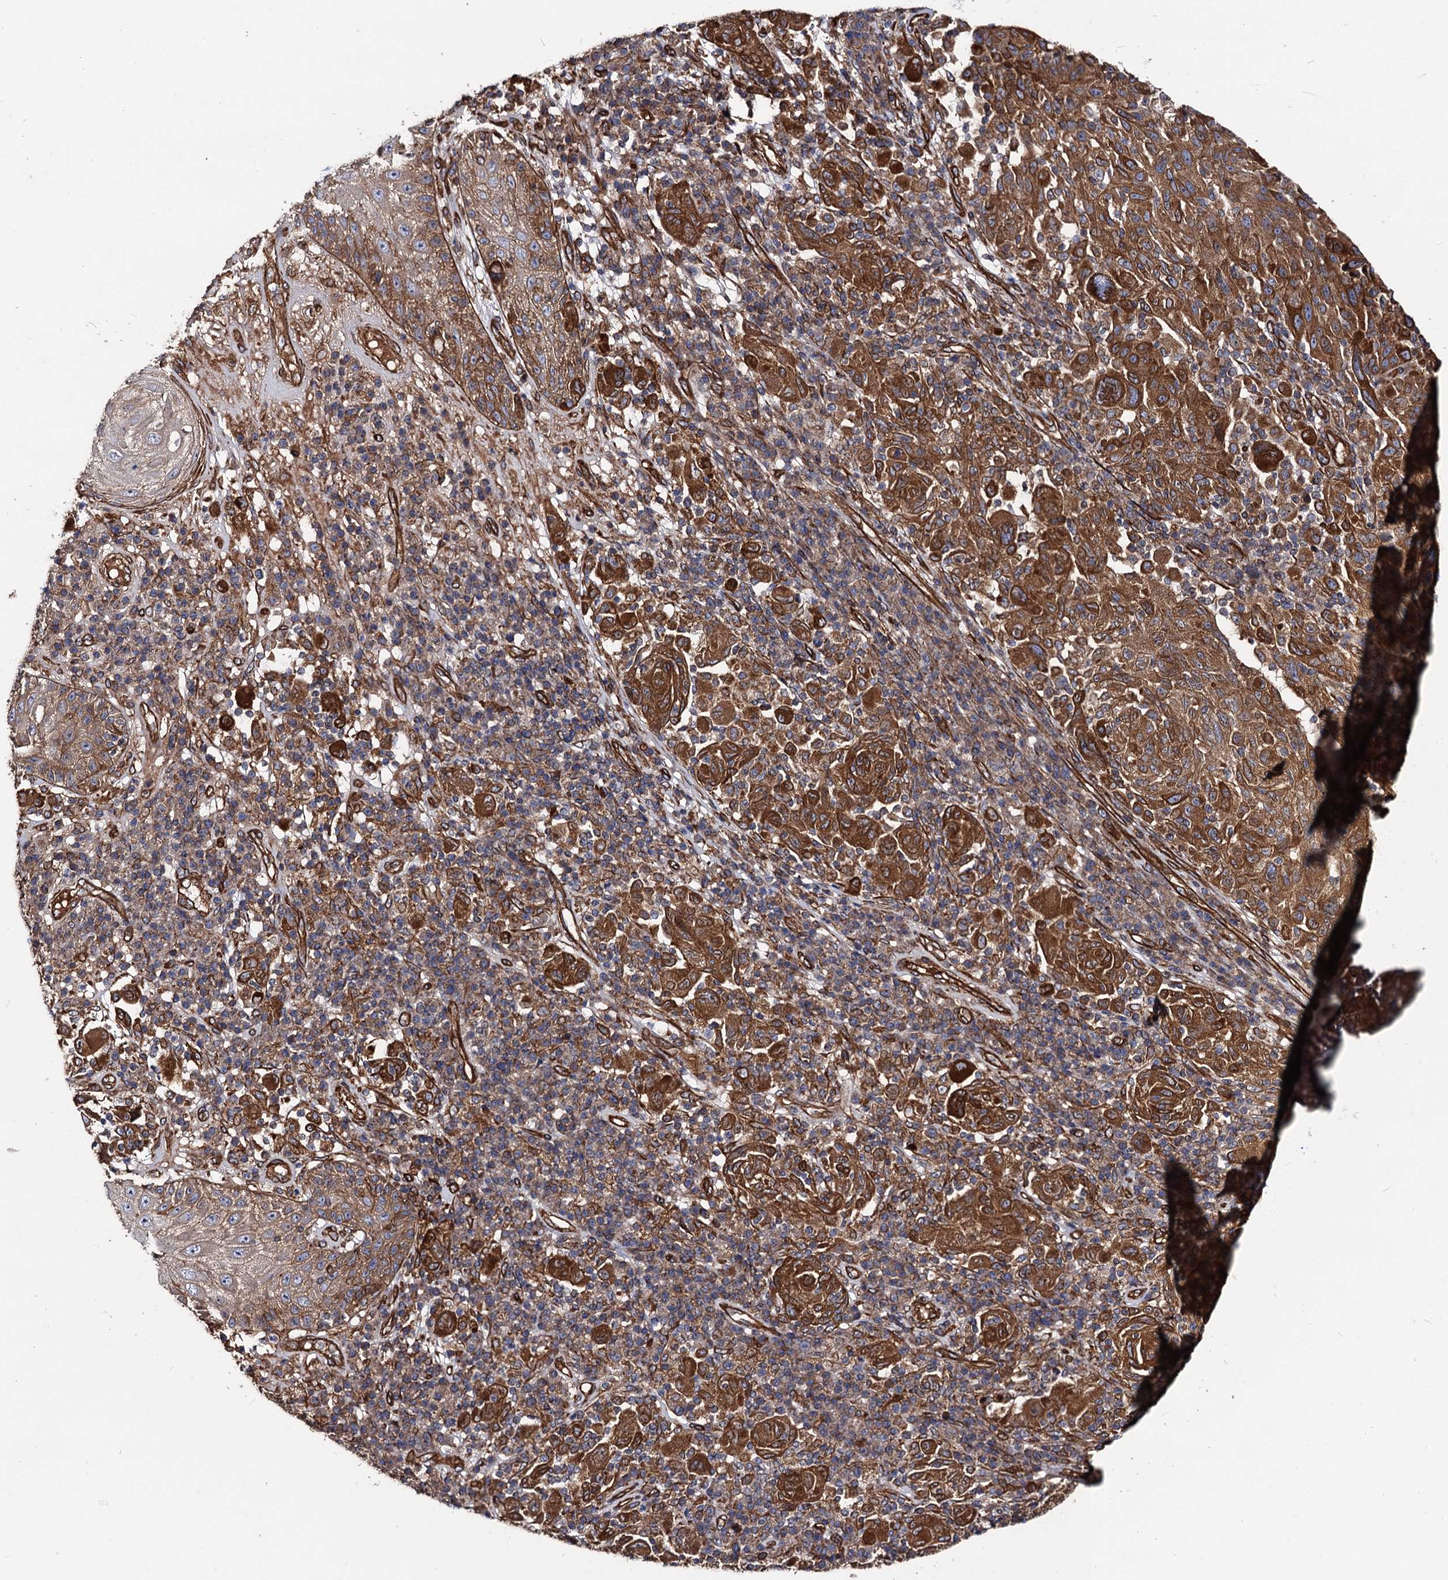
{"staining": {"intensity": "strong", "quantity": ">75%", "location": "cytoplasmic/membranous"}, "tissue": "melanoma", "cell_type": "Tumor cells", "image_type": "cancer", "snomed": [{"axis": "morphology", "description": "Malignant melanoma, NOS"}, {"axis": "topography", "description": "Skin"}], "caption": "DAB (3,3'-diaminobenzidine) immunohistochemical staining of melanoma demonstrates strong cytoplasmic/membranous protein staining in about >75% of tumor cells.", "gene": "CIP2A", "patient": {"sex": "male", "age": 53}}